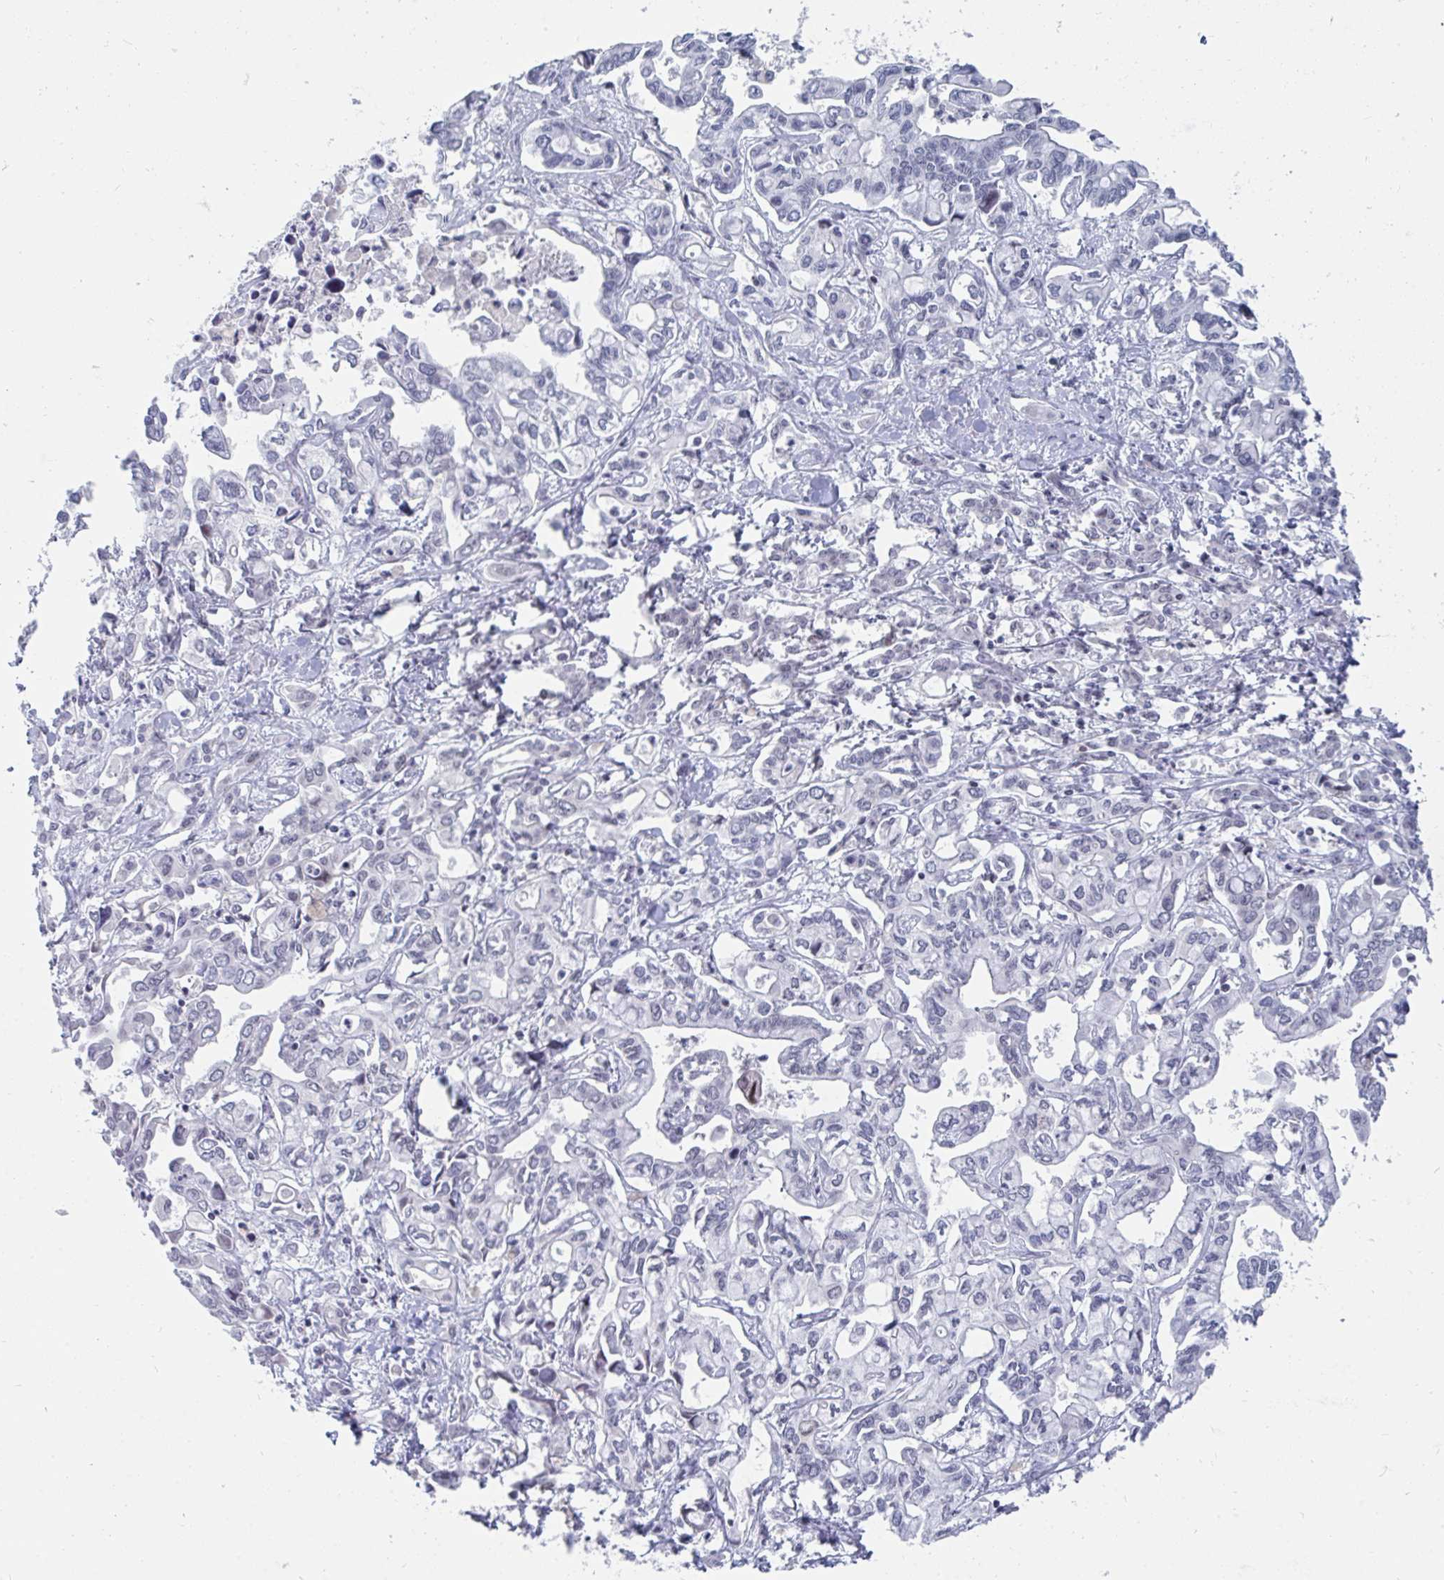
{"staining": {"intensity": "negative", "quantity": "none", "location": "none"}, "tissue": "liver cancer", "cell_type": "Tumor cells", "image_type": "cancer", "snomed": [{"axis": "morphology", "description": "Cholangiocarcinoma"}, {"axis": "topography", "description": "Liver"}], "caption": "This is an immunohistochemistry (IHC) histopathology image of liver cancer (cholangiocarcinoma). There is no positivity in tumor cells.", "gene": "TRIP12", "patient": {"sex": "female", "age": 64}}